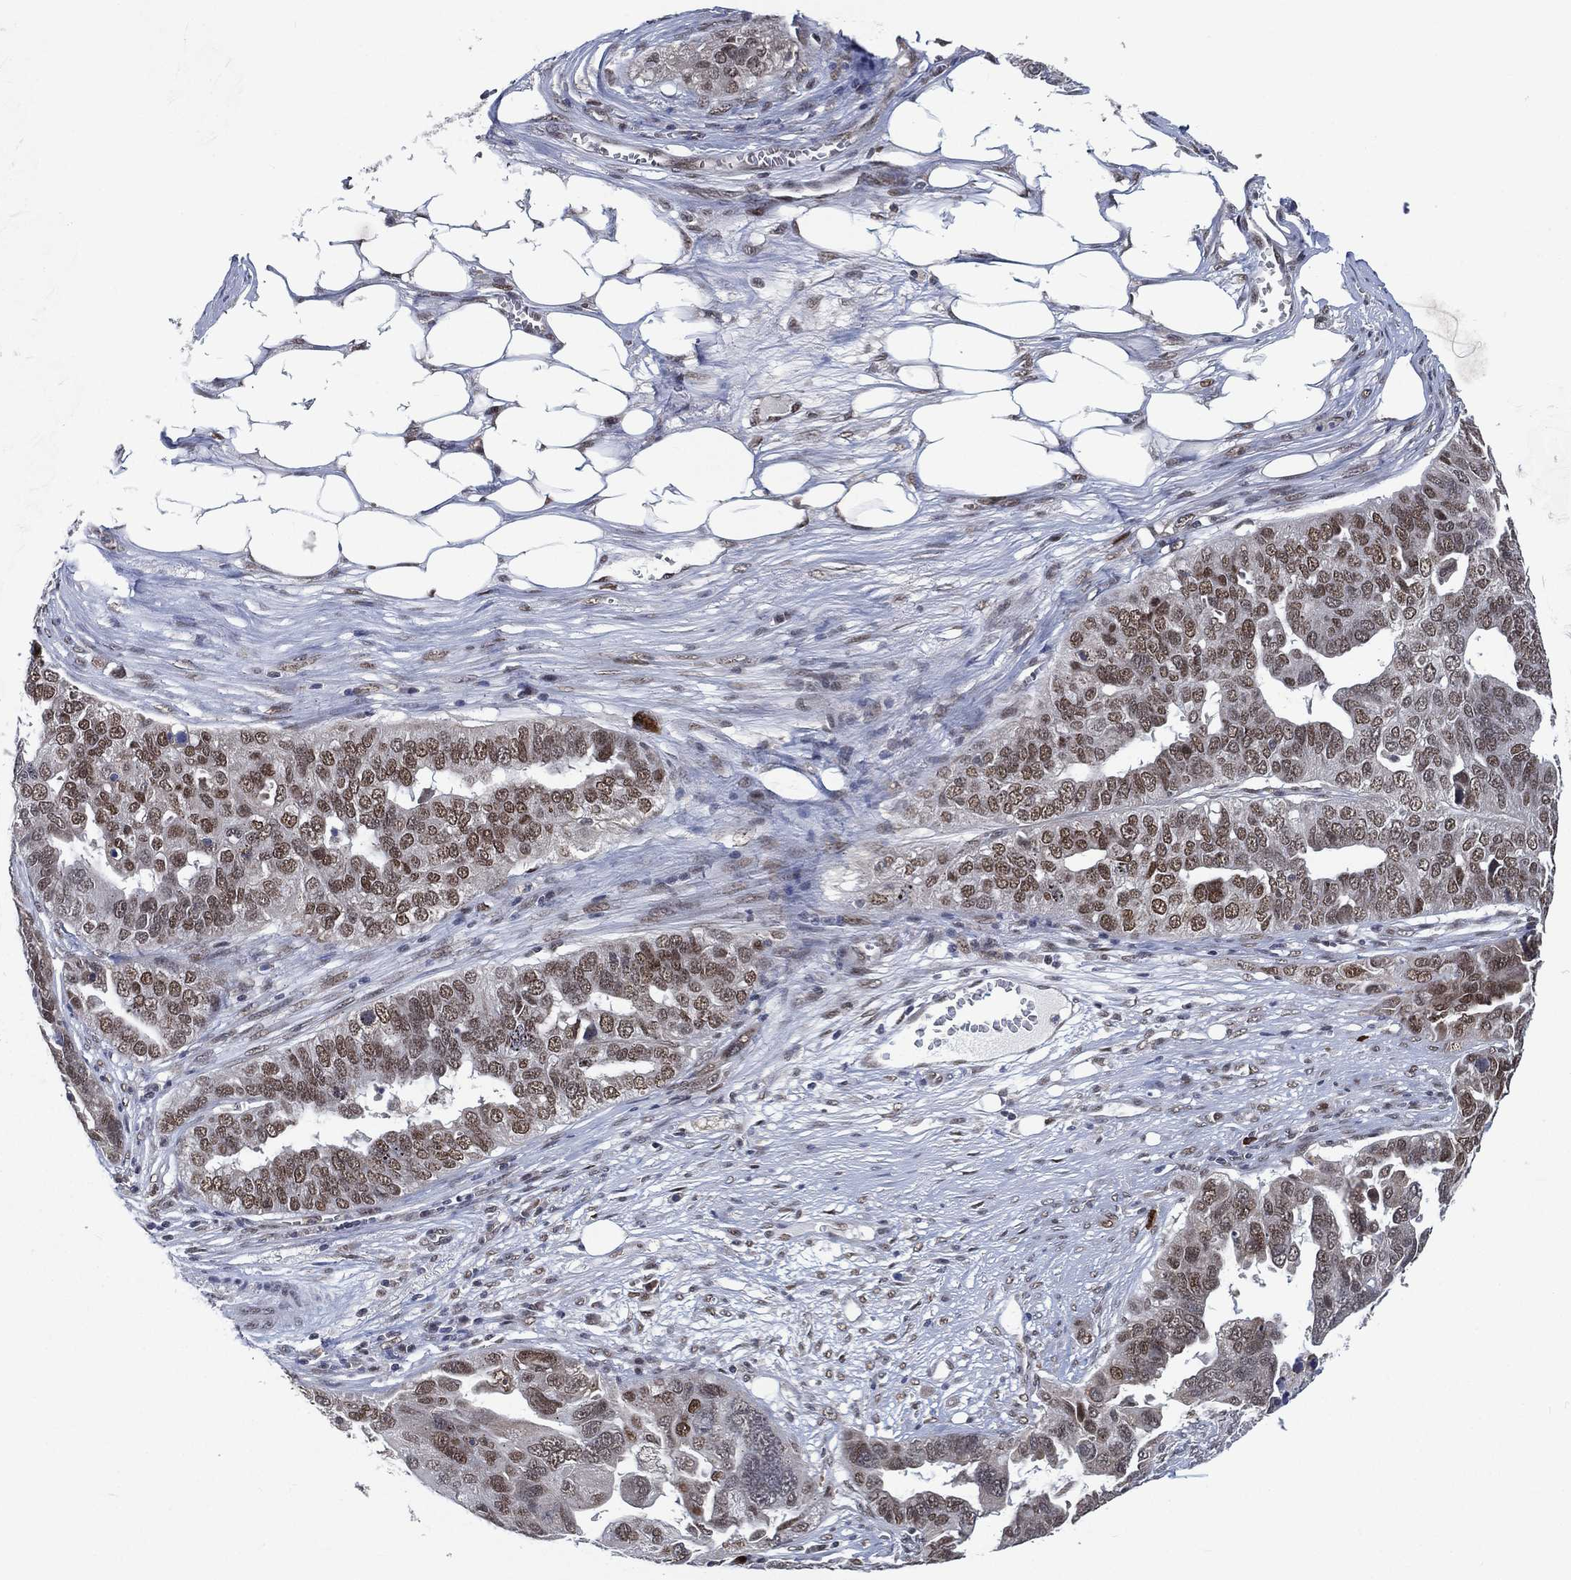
{"staining": {"intensity": "moderate", "quantity": ">75%", "location": "nuclear"}, "tissue": "ovarian cancer", "cell_type": "Tumor cells", "image_type": "cancer", "snomed": [{"axis": "morphology", "description": "Carcinoma, endometroid"}, {"axis": "topography", "description": "Soft tissue"}, {"axis": "topography", "description": "Ovary"}], "caption": "IHC staining of endometroid carcinoma (ovarian), which reveals medium levels of moderate nuclear staining in about >75% of tumor cells indicating moderate nuclear protein expression. The staining was performed using DAB (3,3'-diaminobenzidine) (brown) for protein detection and nuclei were counterstained in hematoxylin (blue).", "gene": "YLPM1", "patient": {"sex": "female", "age": 52}}